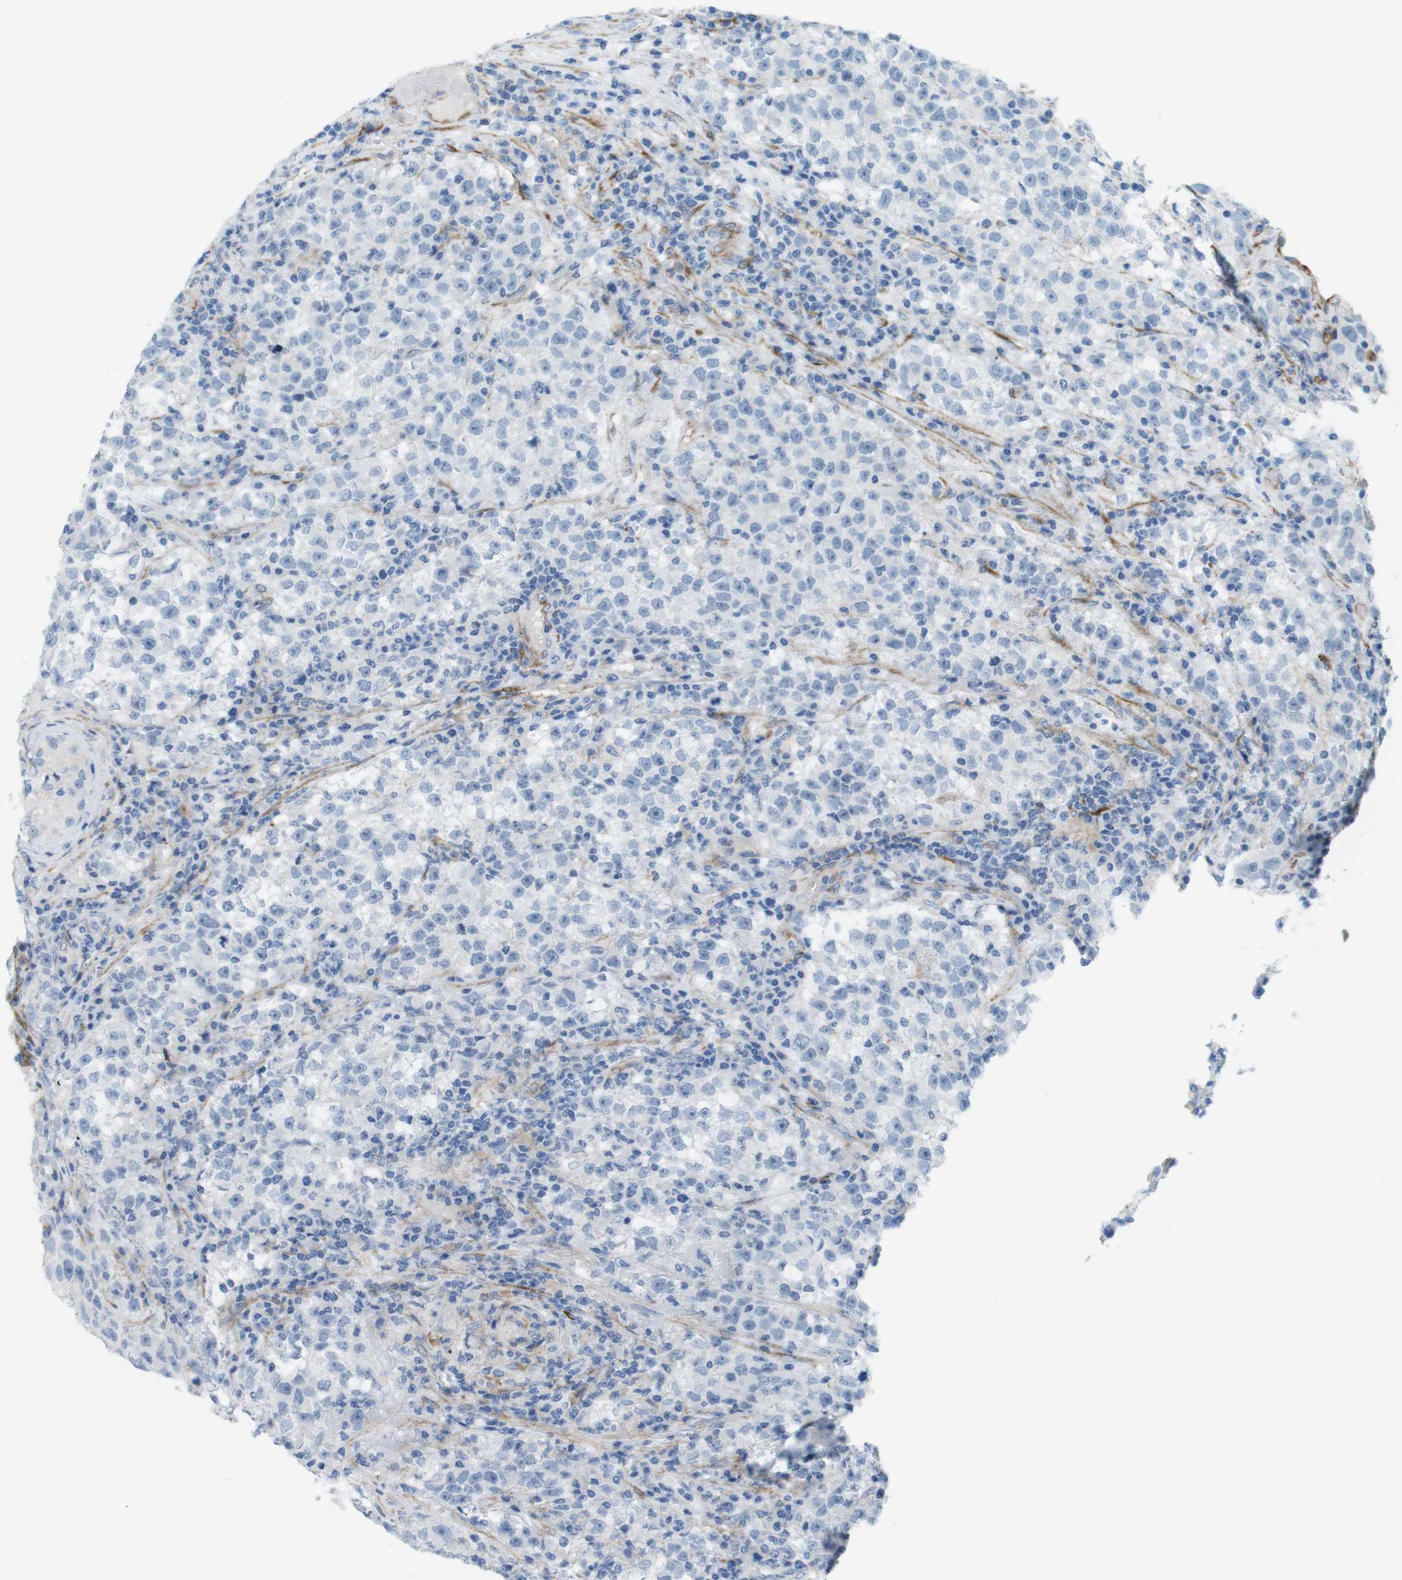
{"staining": {"intensity": "negative", "quantity": "none", "location": "none"}, "tissue": "testis cancer", "cell_type": "Tumor cells", "image_type": "cancer", "snomed": [{"axis": "morphology", "description": "Seminoma, NOS"}, {"axis": "topography", "description": "Testis"}], "caption": "Tumor cells show no significant protein positivity in testis seminoma.", "gene": "MYH9", "patient": {"sex": "male", "age": 22}}